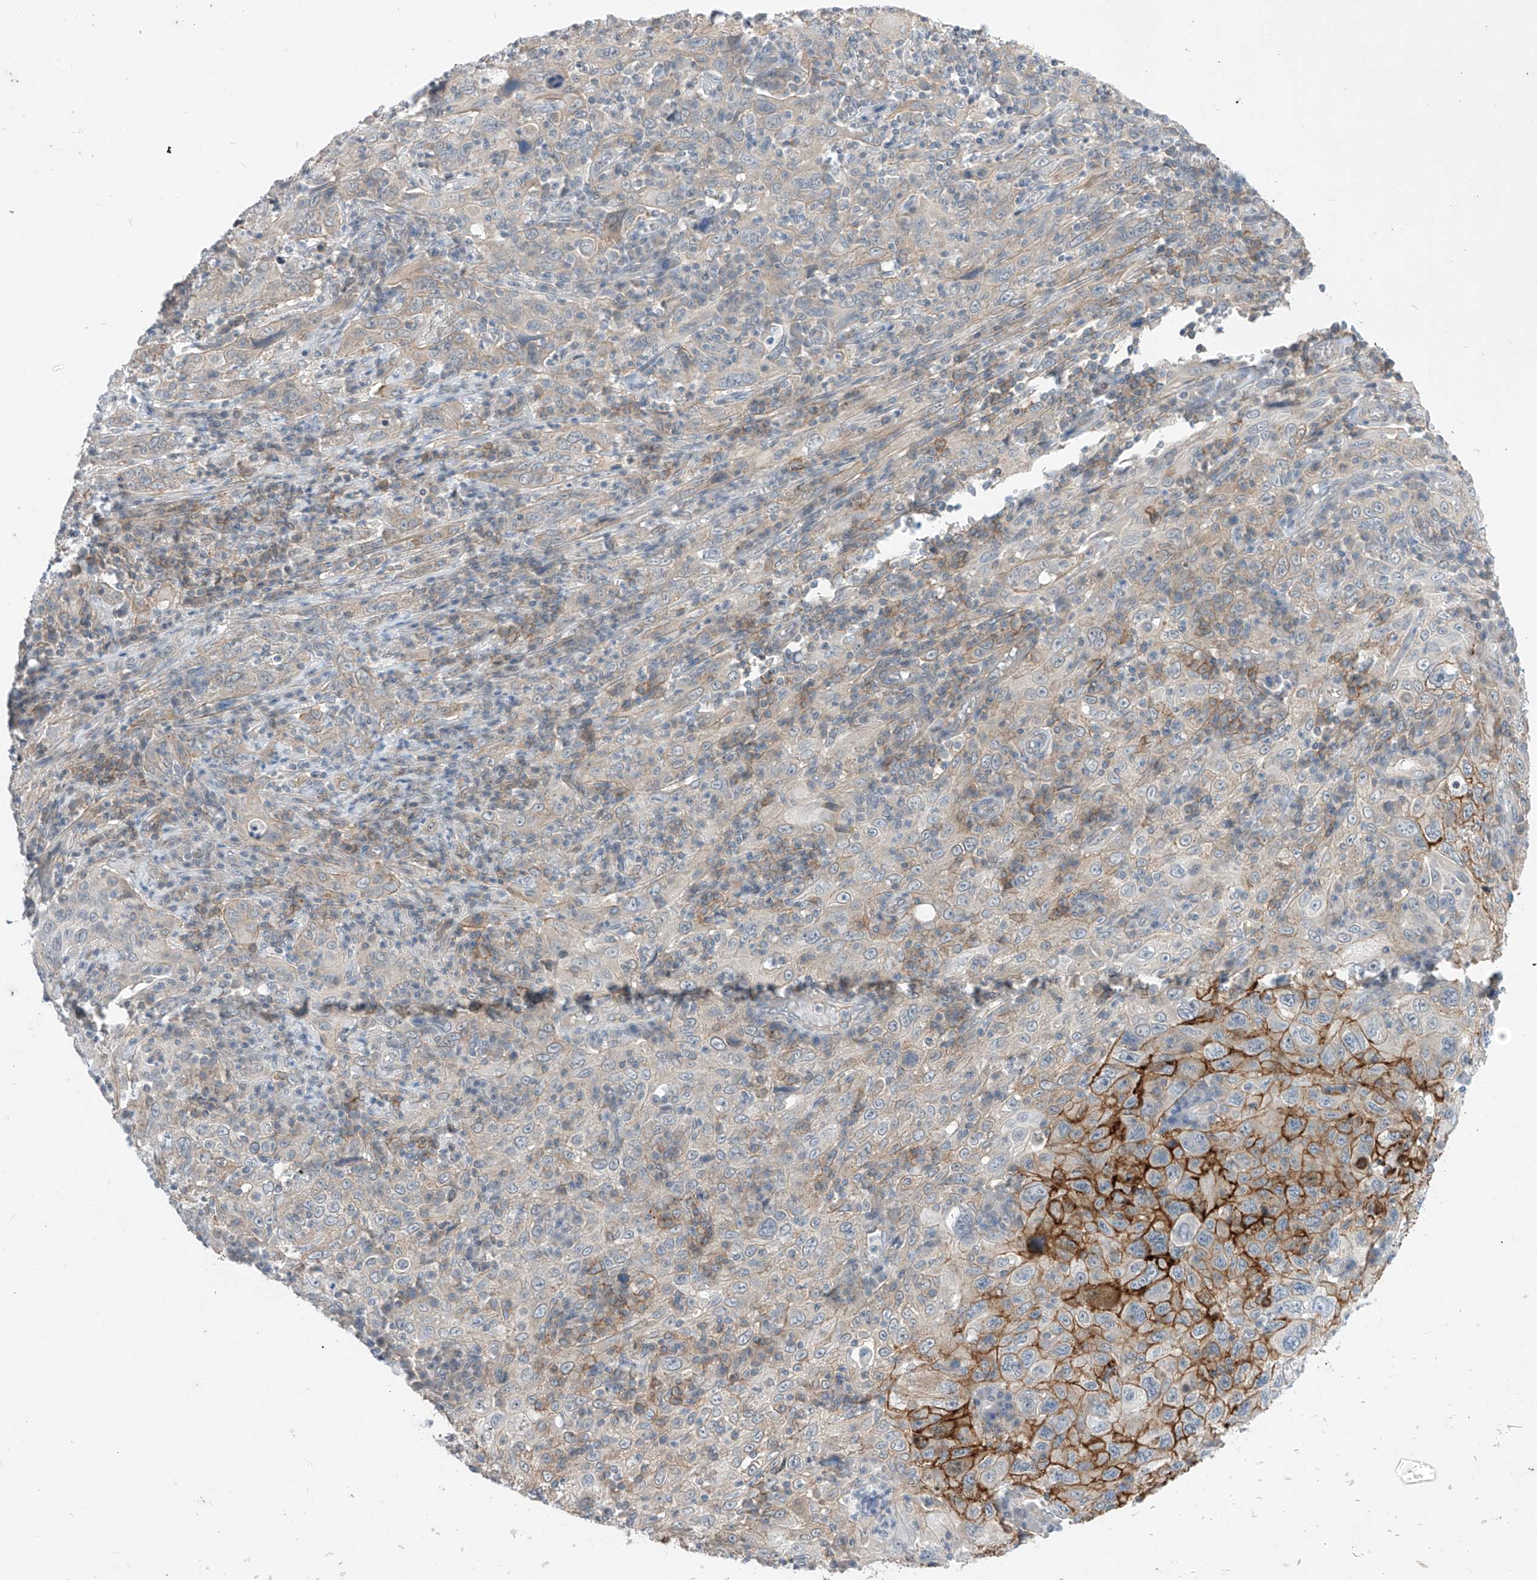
{"staining": {"intensity": "moderate", "quantity": "<25%", "location": "cytoplasmic/membranous"}, "tissue": "cervical cancer", "cell_type": "Tumor cells", "image_type": "cancer", "snomed": [{"axis": "morphology", "description": "Squamous cell carcinoma, NOS"}, {"axis": "topography", "description": "Cervix"}], "caption": "Tumor cells show moderate cytoplasmic/membranous staining in approximately <25% of cells in cervical squamous cell carcinoma.", "gene": "ABLIM2", "patient": {"sex": "female", "age": 46}}